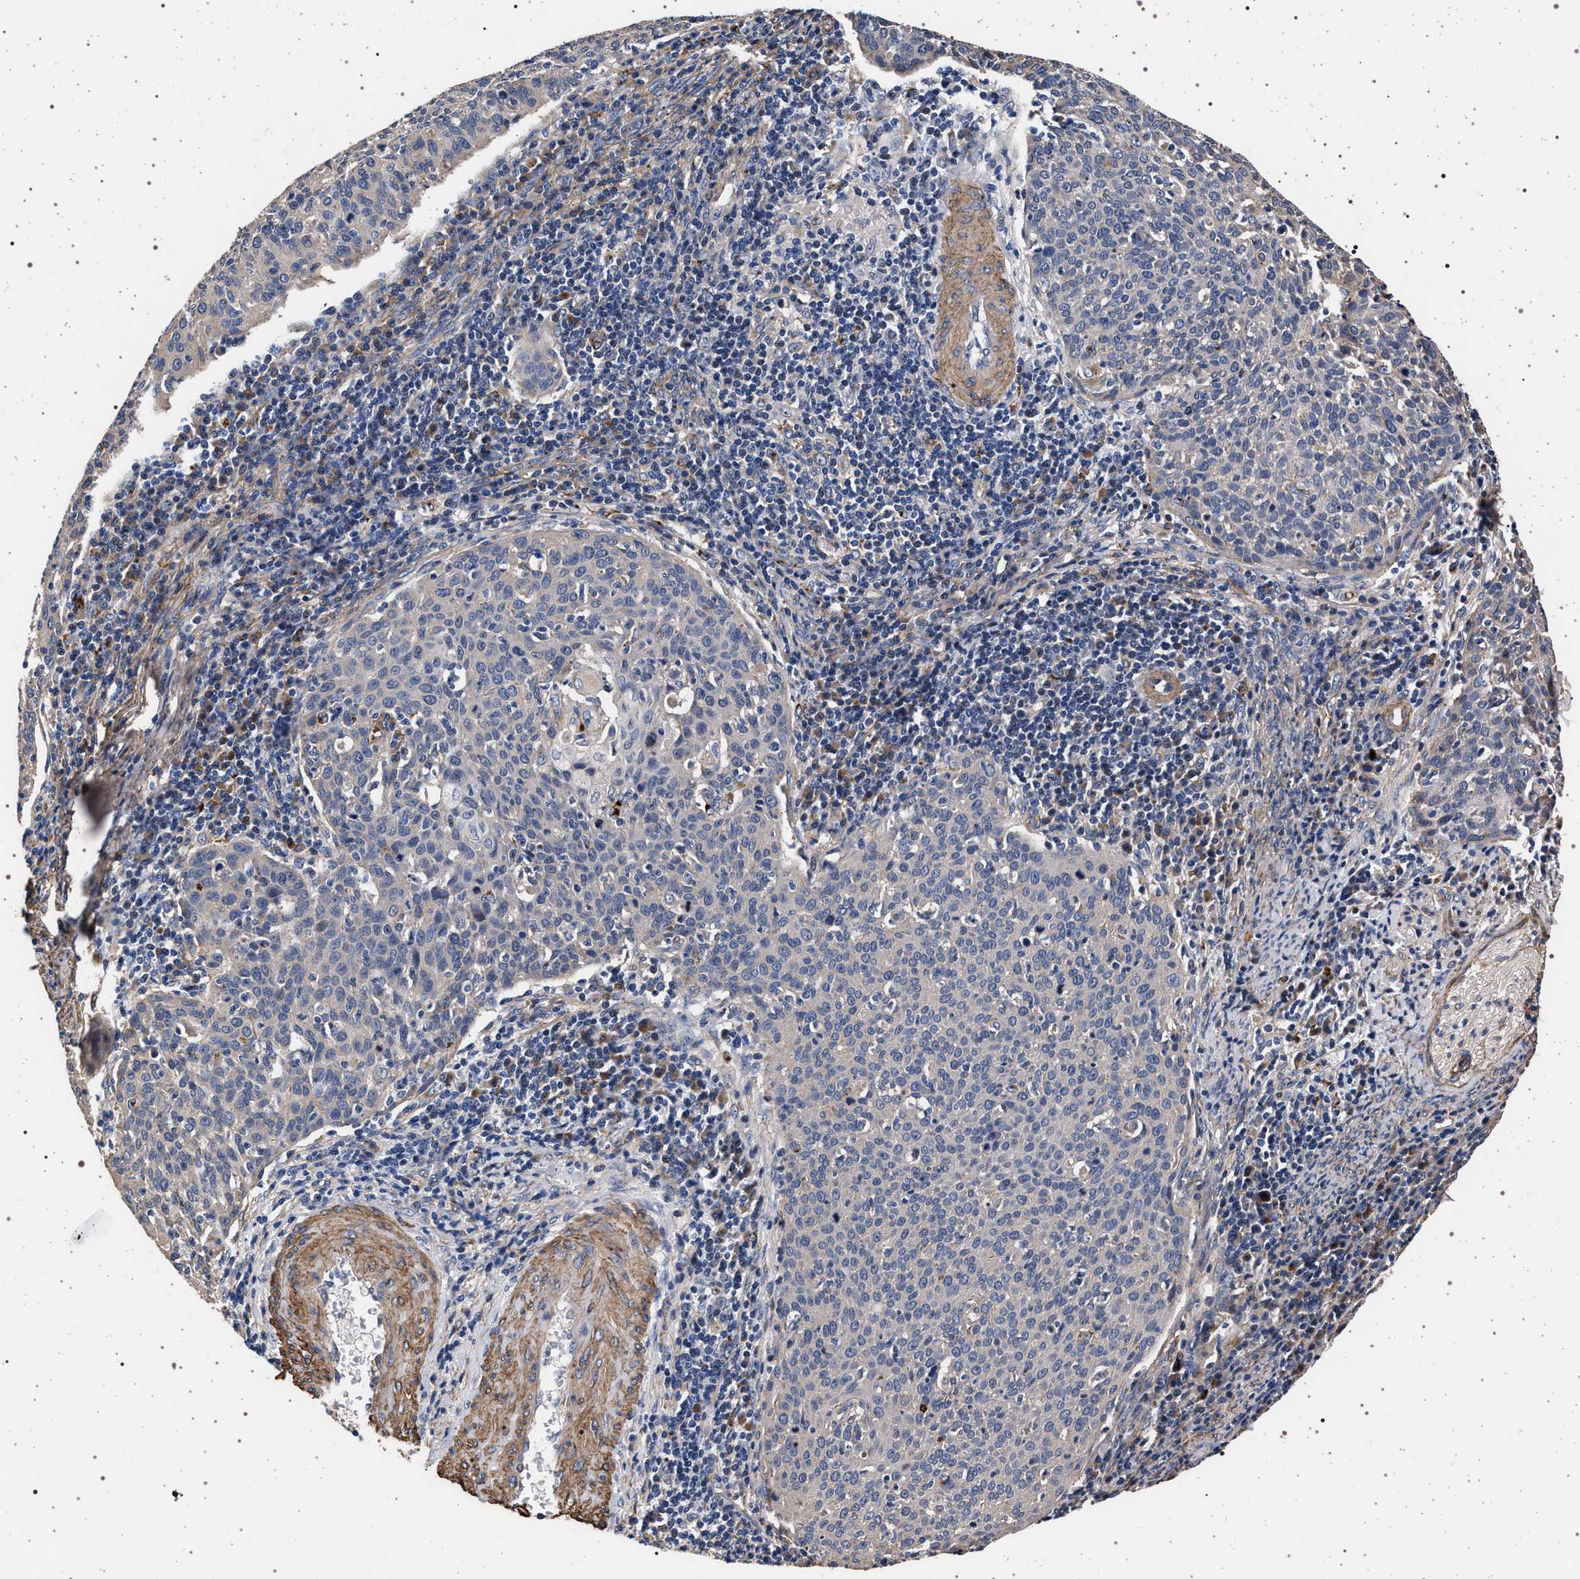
{"staining": {"intensity": "negative", "quantity": "none", "location": "none"}, "tissue": "cervical cancer", "cell_type": "Tumor cells", "image_type": "cancer", "snomed": [{"axis": "morphology", "description": "Squamous cell carcinoma, NOS"}, {"axis": "topography", "description": "Cervix"}], "caption": "Immunohistochemistry (IHC) of cervical cancer shows no positivity in tumor cells.", "gene": "KCNK6", "patient": {"sex": "female", "age": 38}}